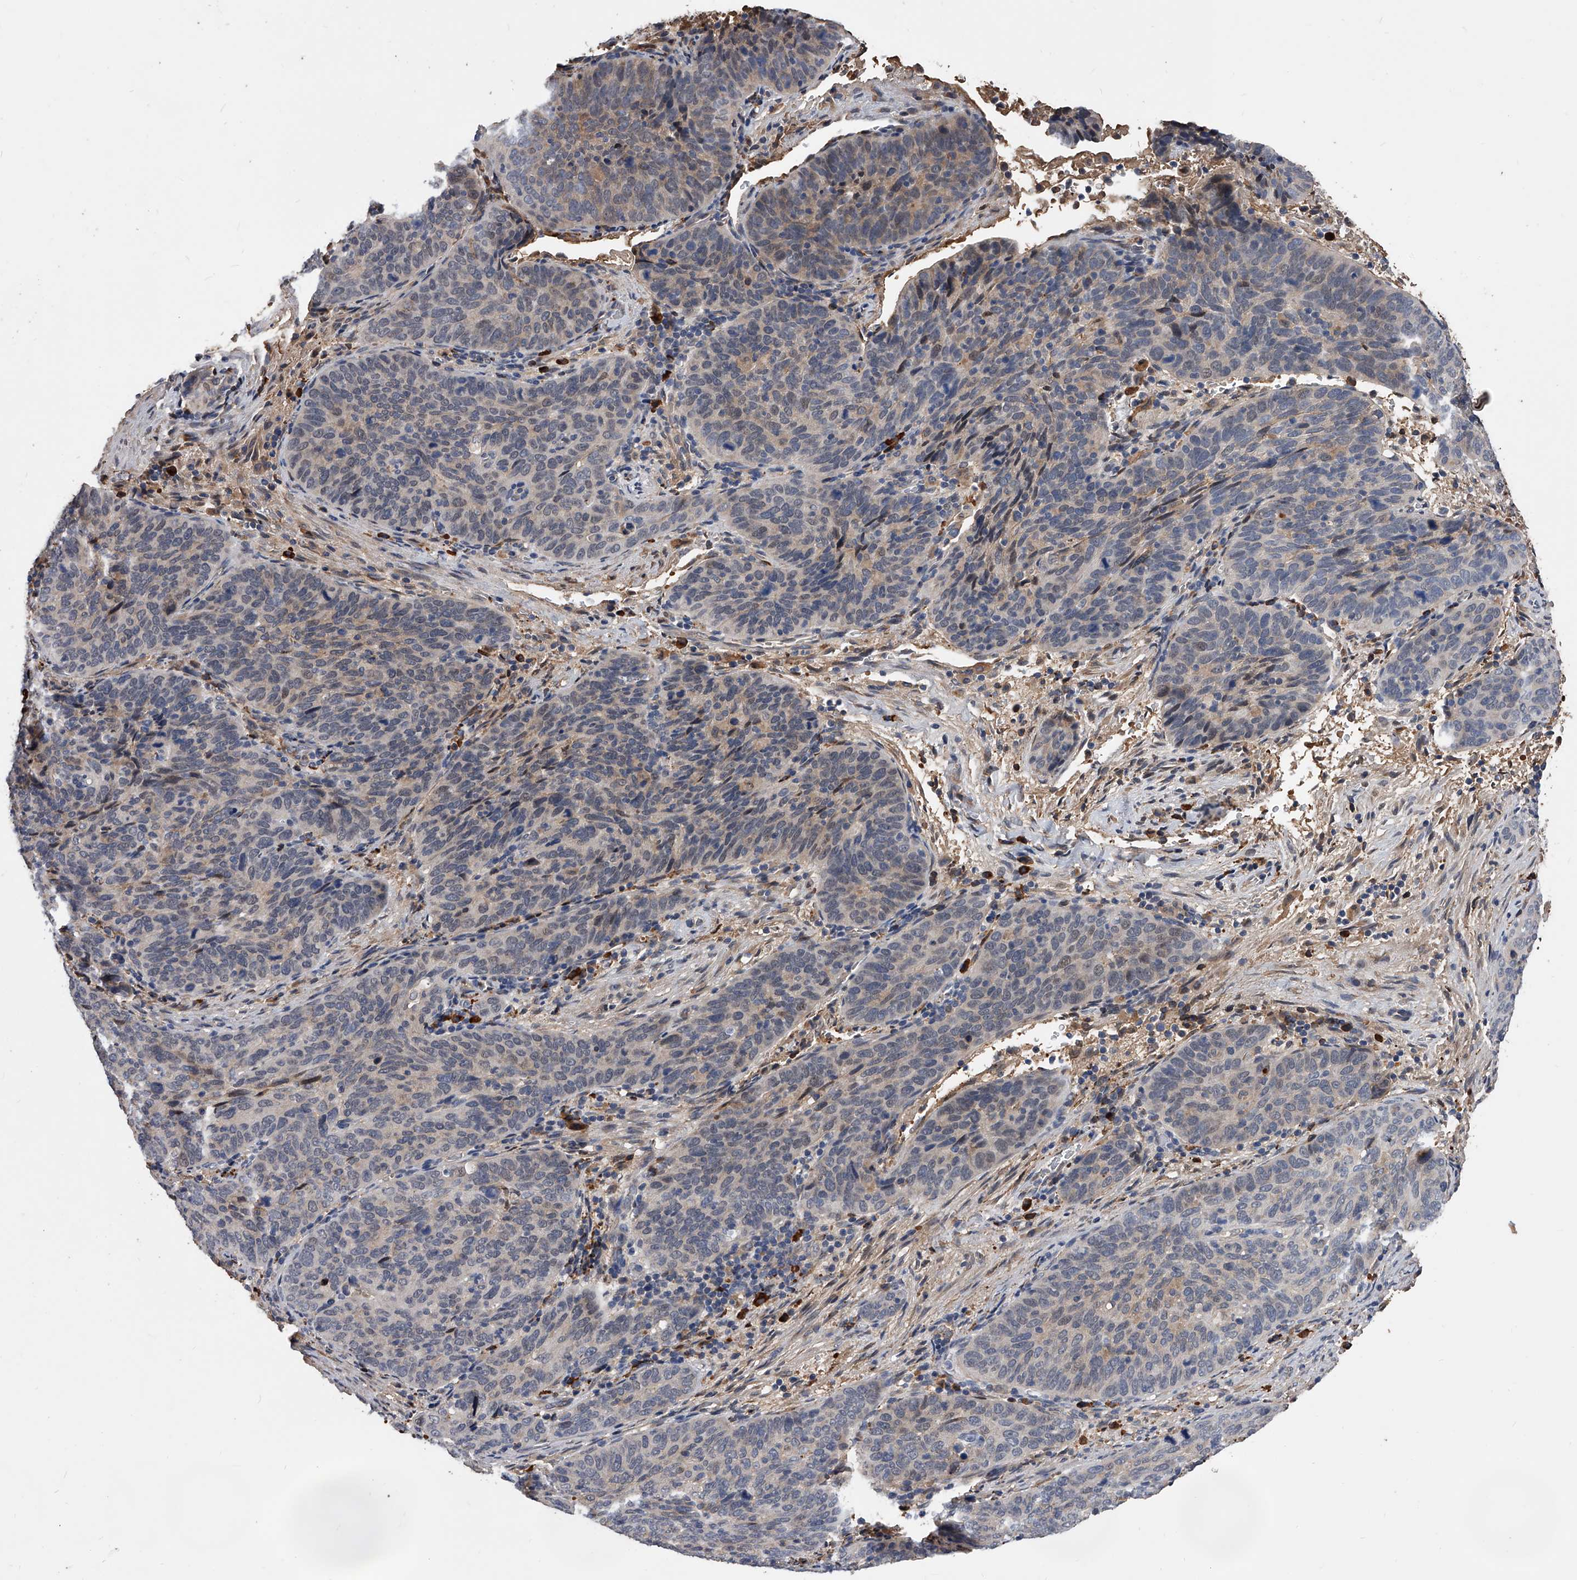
{"staining": {"intensity": "weak", "quantity": "<25%", "location": "cytoplasmic/membranous"}, "tissue": "cervical cancer", "cell_type": "Tumor cells", "image_type": "cancer", "snomed": [{"axis": "morphology", "description": "Squamous cell carcinoma, NOS"}, {"axis": "topography", "description": "Cervix"}], "caption": "Tumor cells show no significant protein staining in cervical cancer (squamous cell carcinoma). The staining was performed using DAB (3,3'-diaminobenzidine) to visualize the protein expression in brown, while the nuclei were stained in blue with hematoxylin (Magnification: 20x).", "gene": "ZNF25", "patient": {"sex": "female", "age": 60}}